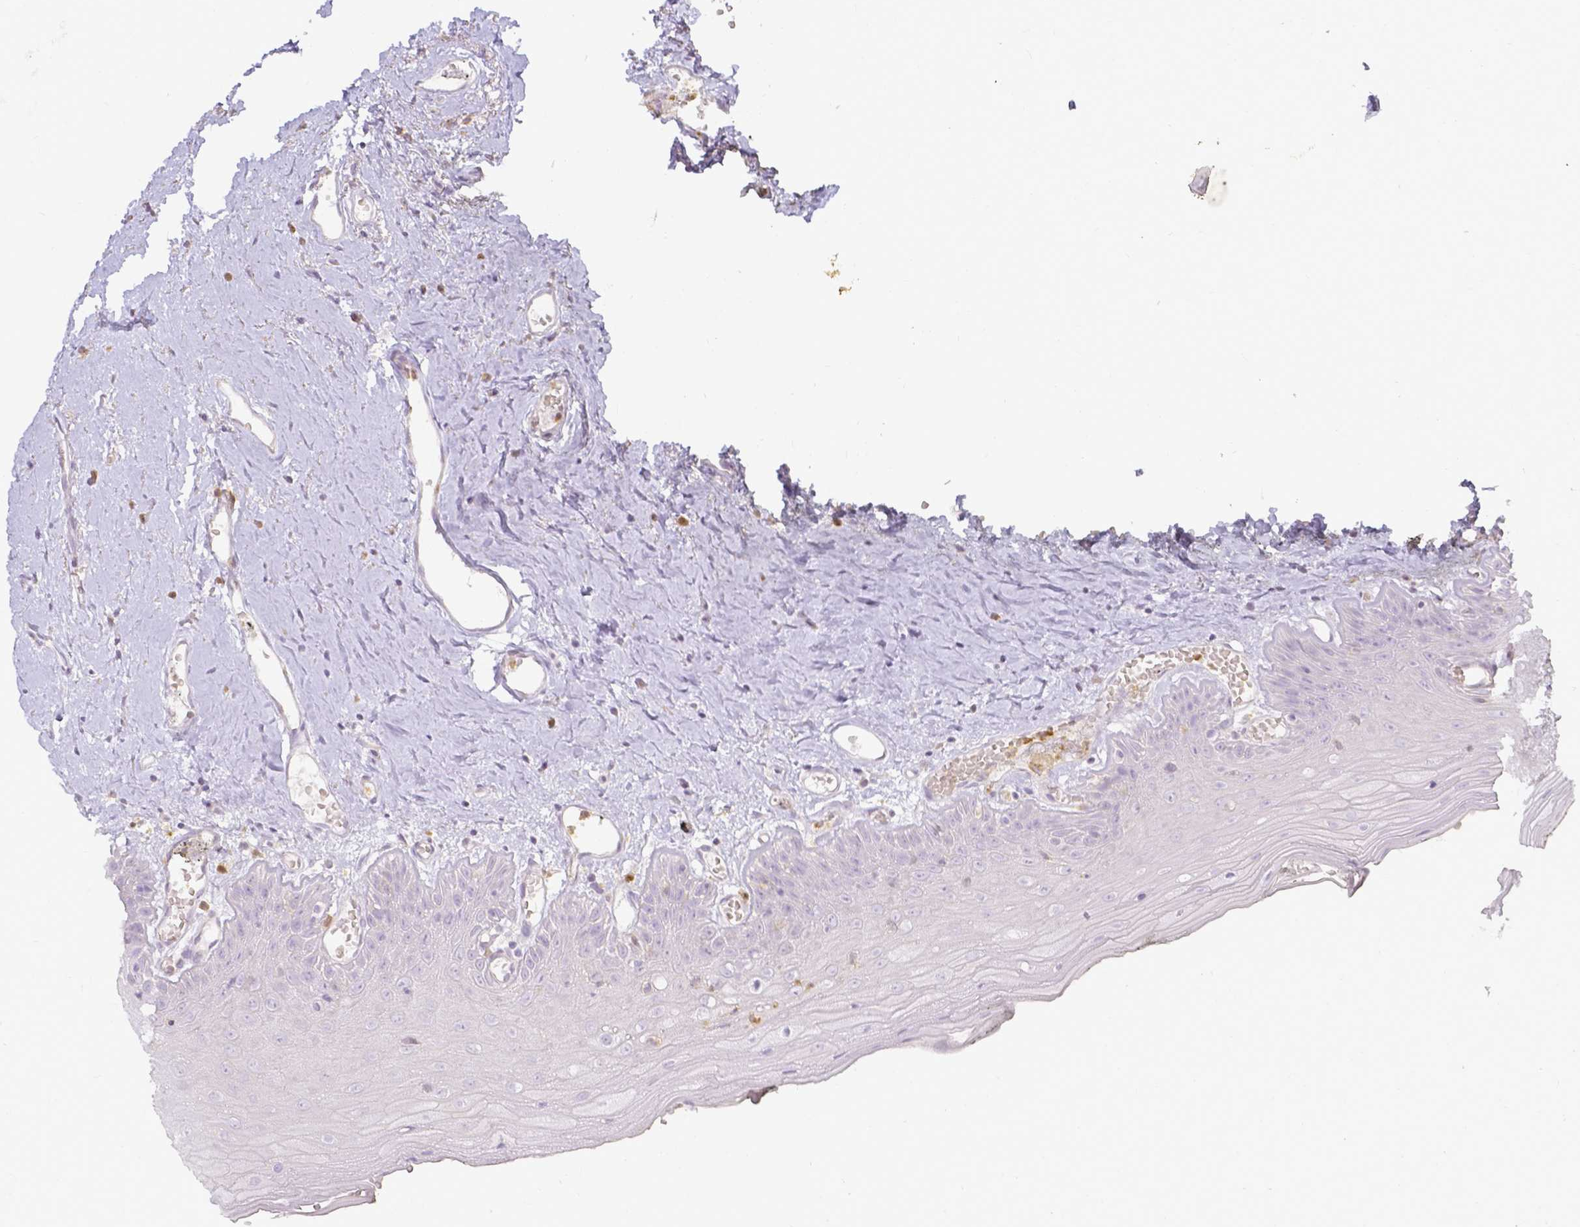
{"staining": {"intensity": "negative", "quantity": "none", "location": "none"}, "tissue": "oral mucosa", "cell_type": "Squamous epithelial cells", "image_type": "normal", "snomed": [{"axis": "morphology", "description": "Normal tissue, NOS"}, {"axis": "morphology", "description": "Squamous cell carcinoma, NOS"}, {"axis": "topography", "description": "Oral tissue"}, {"axis": "topography", "description": "Peripheral nerve tissue"}, {"axis": "topography", "description": "Head-Neck"}], "caption": "Immunohistochemistry of normal oral mucosa displays no staining in squamous epithelial cells. The staining was performed using DAB (3,3'-diaminobenzidine) to visualize the protein expression in brown, while the nuclei were stained in blue with hematoxylin (Magnification: 20x).", "gene": "KCNH1", "patient": {"sex": "female", "age": 59}}